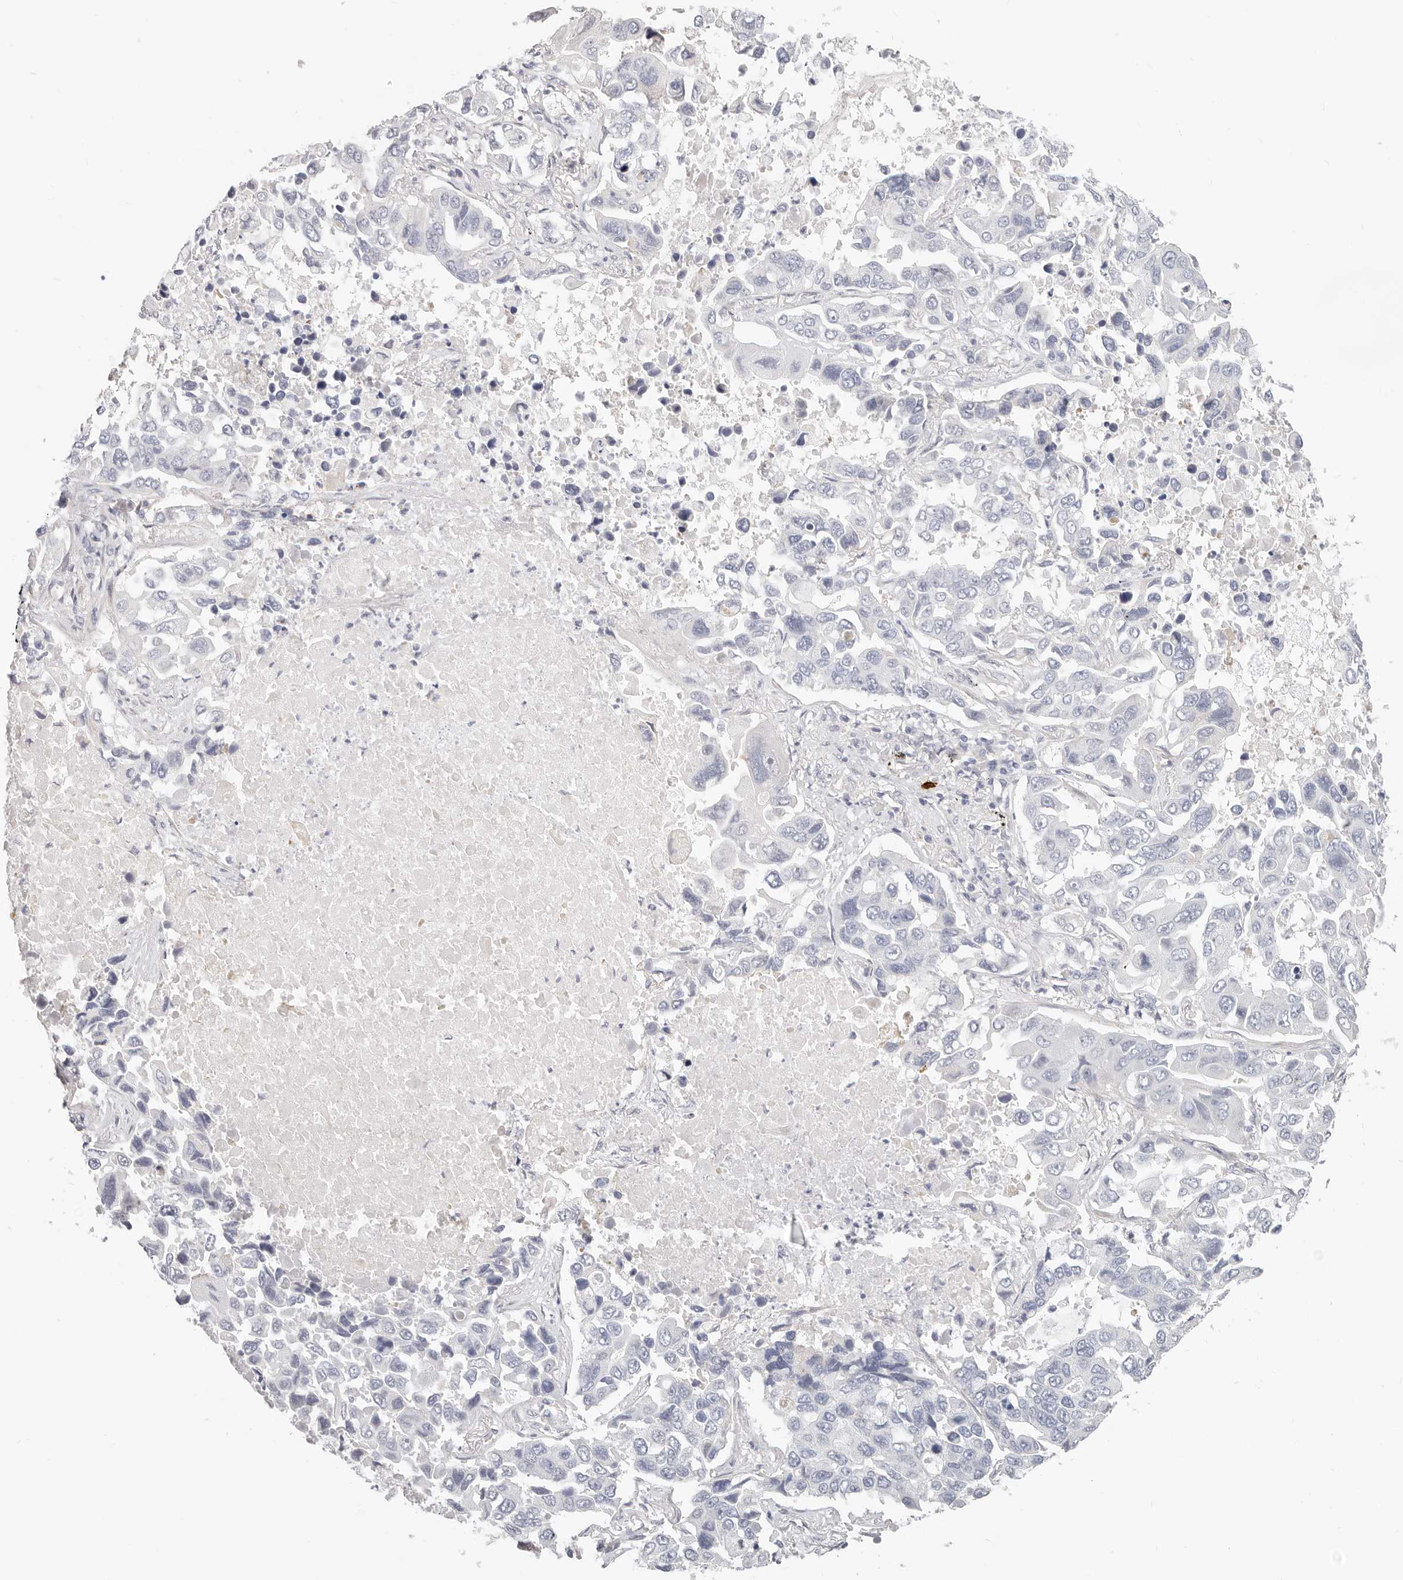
{"staining": {"intensity": "negative", "quantity": "none", "location": "none"}, "tissue": "lung cancer", "cell_type": "Tumor cells", "image_type": "cancer", "snomed": [{"axis": "morphology", "description": "Adenocarcinoma, NOS"}, {"axis": "topography", "description": "Lung"}], "caption": "The image demonstrates no staining of tumor cells in lung cancer.", "gene": "DTNBP1", "patient": {"sex": "male", "age": 64}}